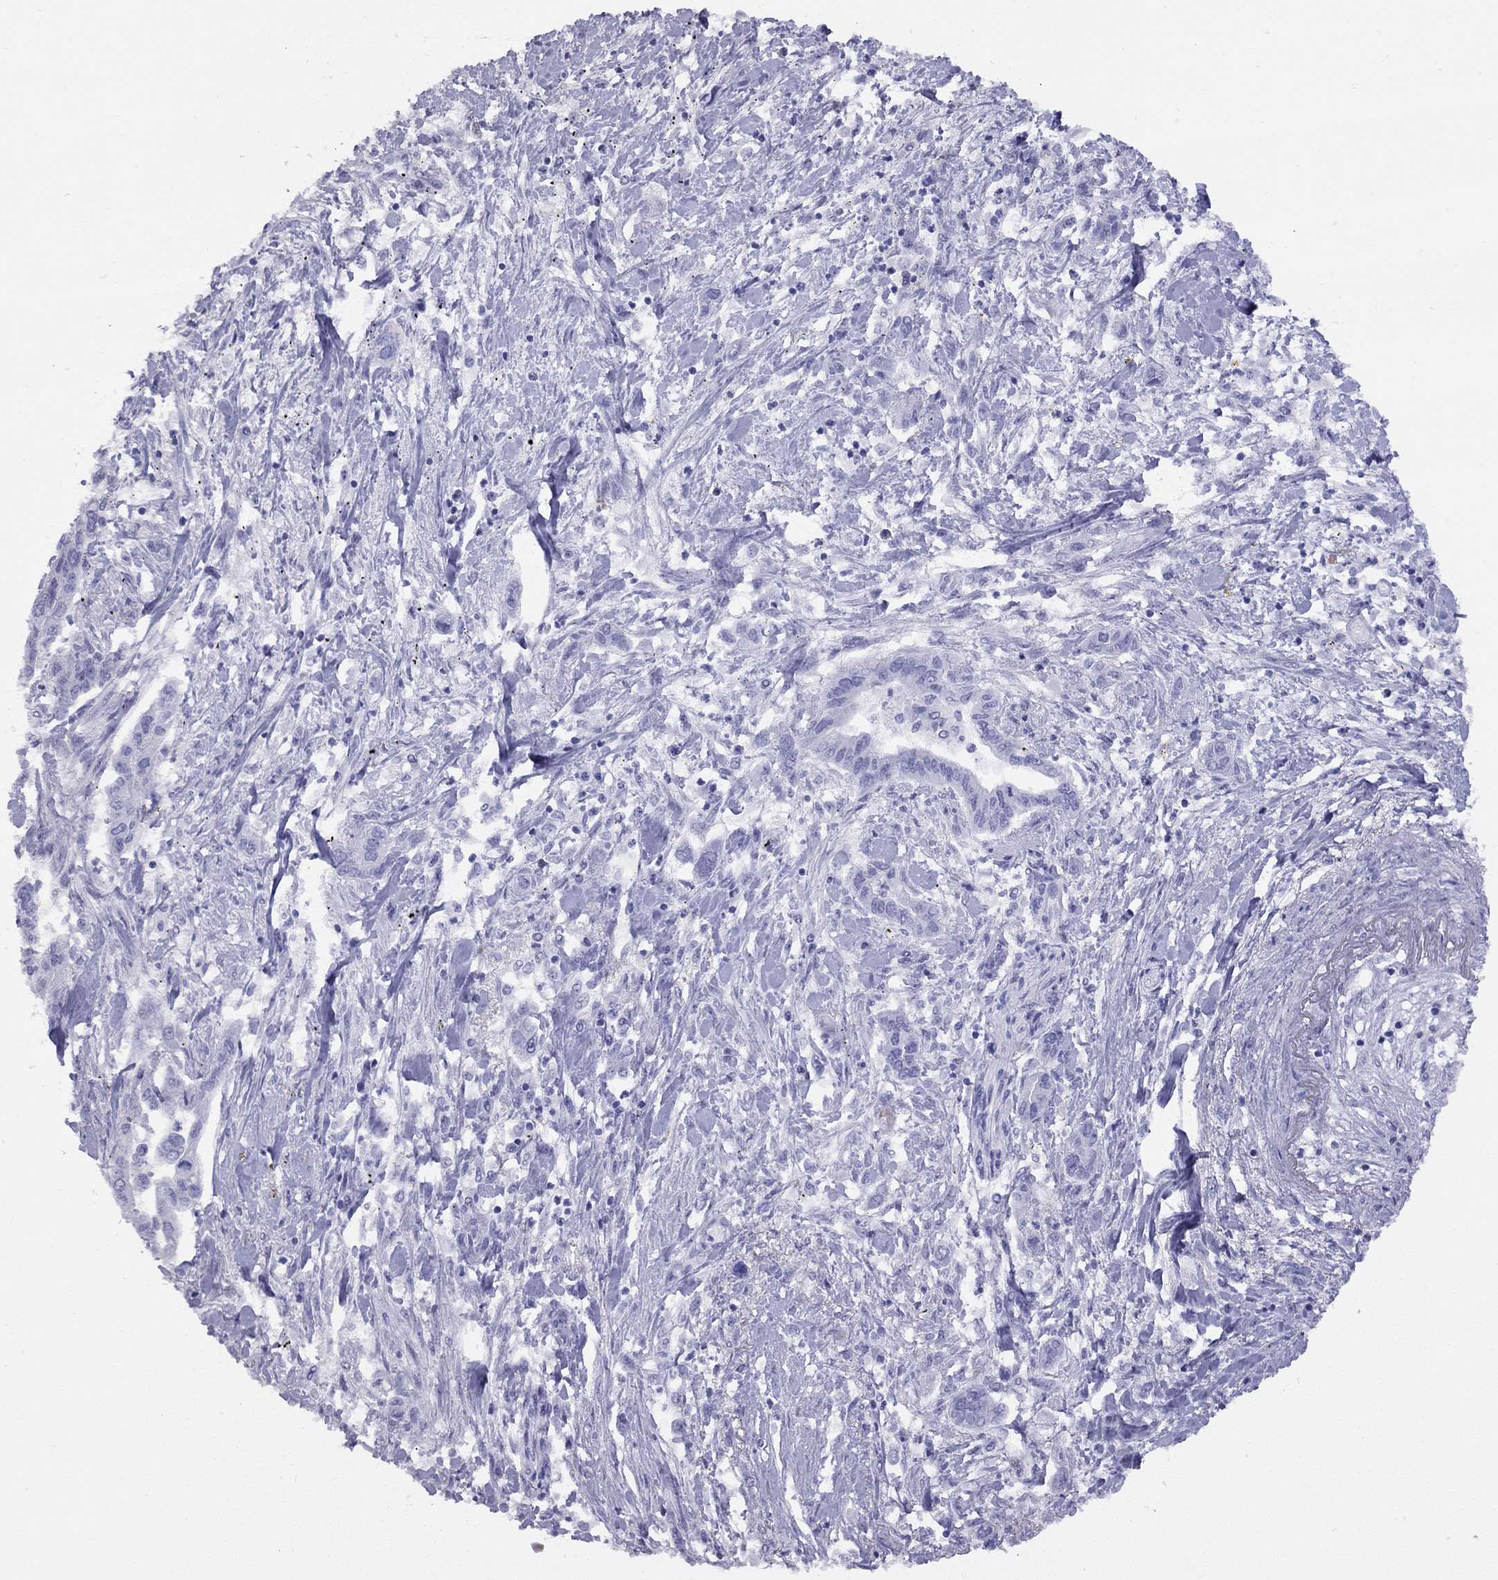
{"staining": {"intensity": "negative", "quantity": "none", "location": "none"}, "tissue": "pancreatic cancer", "cell_type": "Tumor cells", "image_type": "cancer", "snomed": [{"axis": "morphology", "description": "Adenocarcinoma, NOS"}, {"axis": "topography", "description": "Pancreas"}], "caption": "There is no significant positivity in tumor cells of pancreatic adenocarcinoma.", "gene": "GRIA2", "patient": {"sex": "male", "age": 60}}